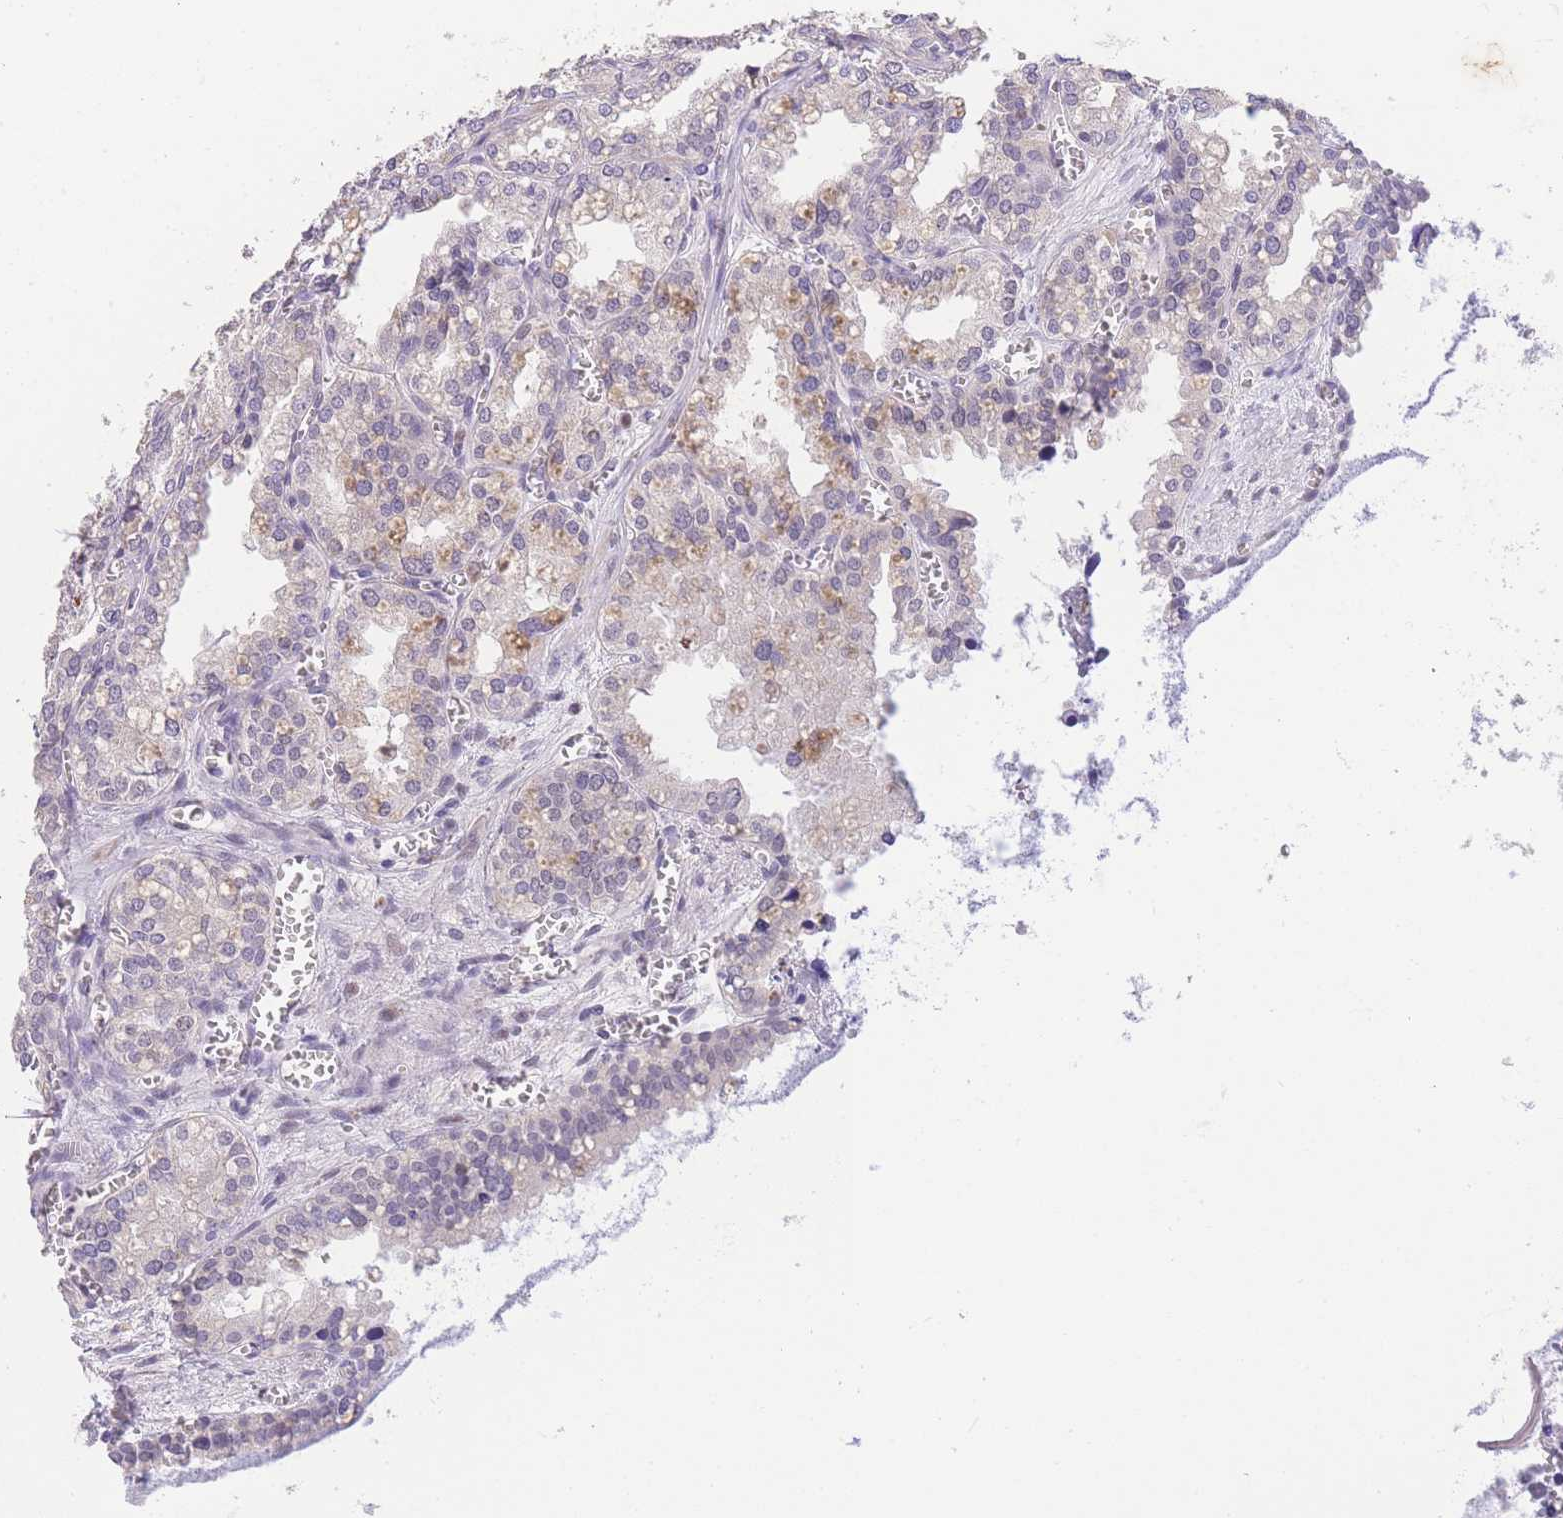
{"staining": {"intensity": "weak", "quantity": "25%-75%", "location": "nuclear"}, "tissue": "seminal vesicle", "cell_type": "Glandular cells", "image_type": "normal", "snomed": [{"axis": "morphology", "description": "Normal tissue, NOS"}, {"axis": "topography", "description": "Prostate"}, {"axis": "topography", "description": "Seminal veicle"}], "caption": "Seminal vesicle stained with immunohistochemistry displays weak nuclear staining in approximately 25%-75% of glandular cells.", "gene": "SLC35F2", "patient": {"sex": "male", "age": 51}}